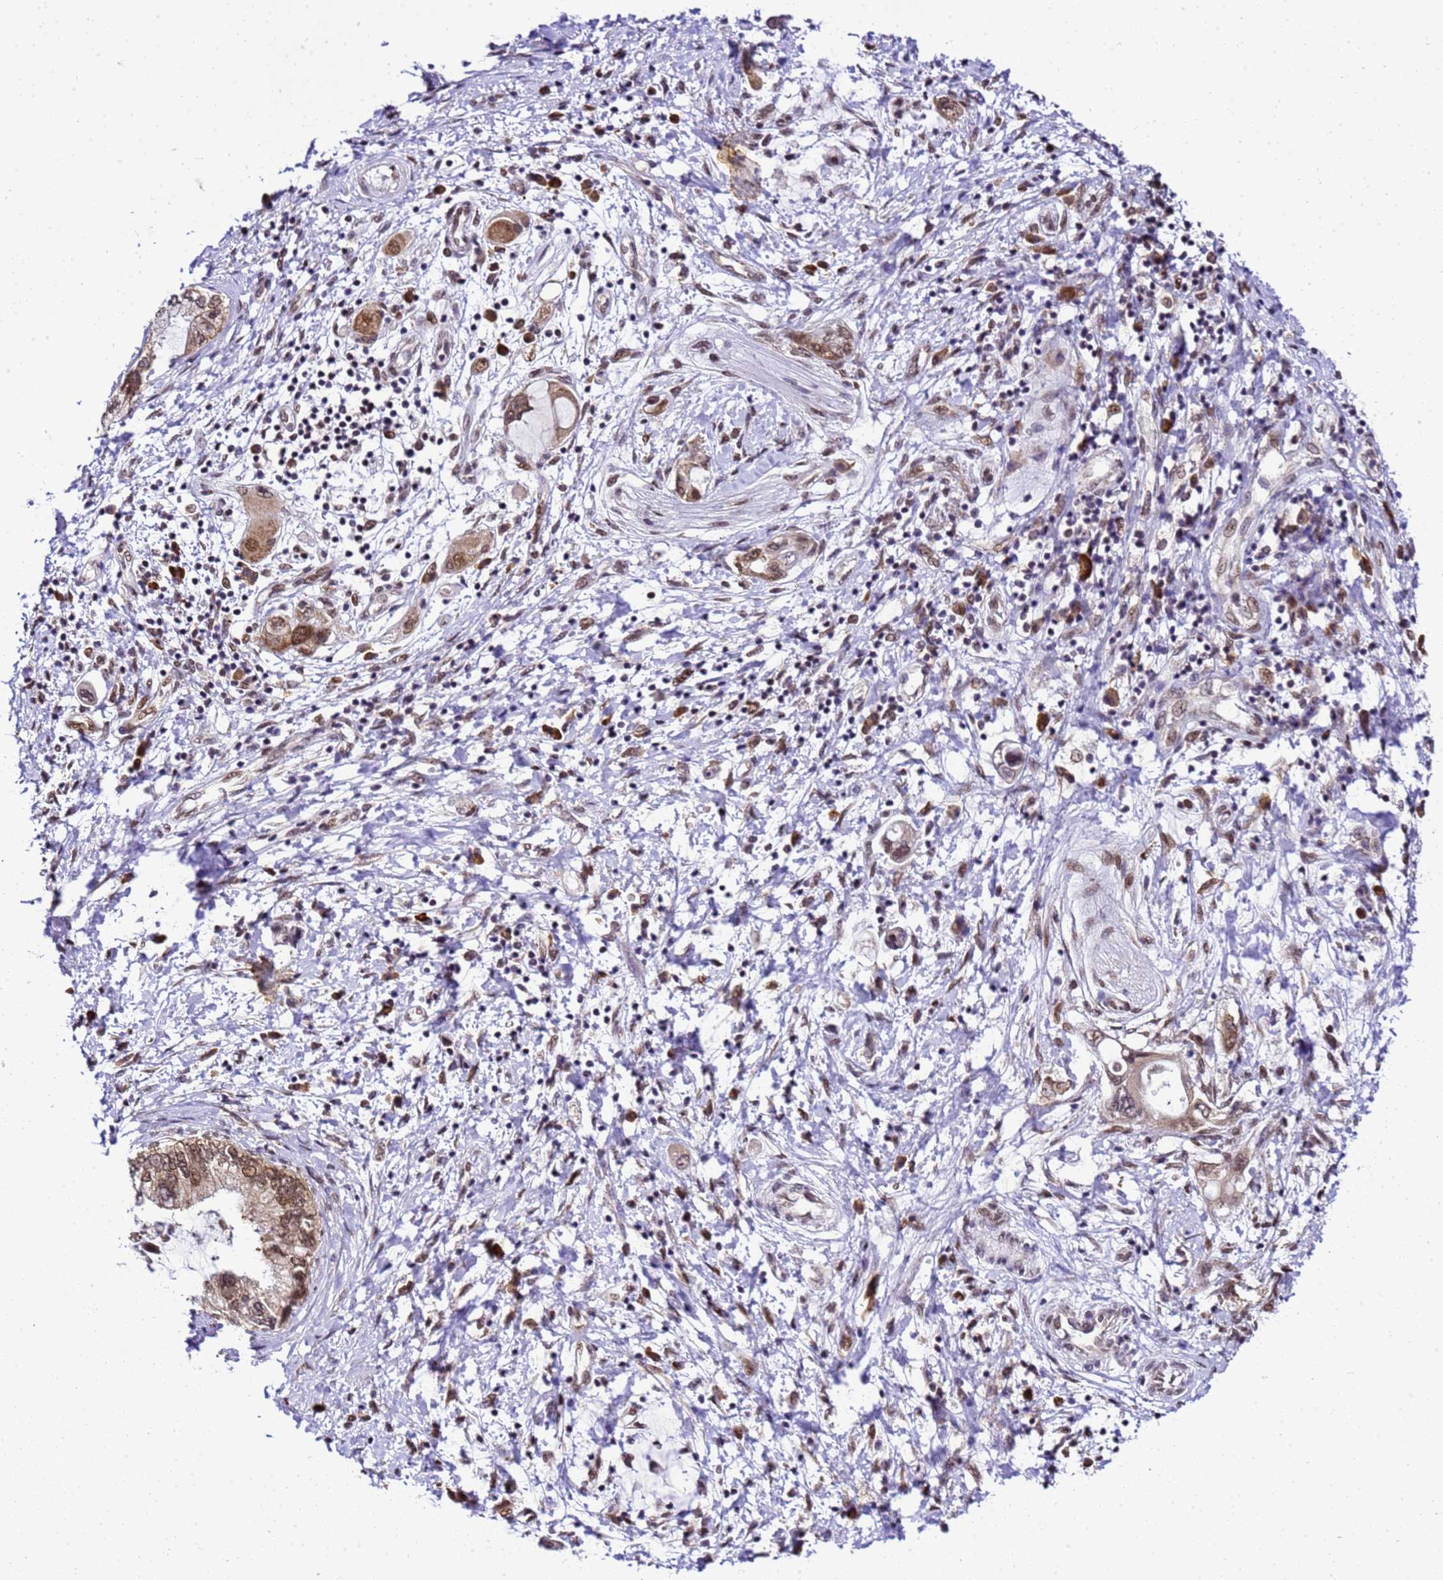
{"staining": {"intensity": "moderate", "quantity": ">75%", "location": "cytoplasmic/membranous,nuclear"}, "tissue": "pancreatic cancer", "cell_type": "Tumor cells", "image_type": "cancer", "snomed": [{"axis": "morphology", "description": "Adenocarcinoma, NOS"}, {"axis": "topography", "description": "Pancreas"}], "caption": "Pancreatic cancer stained for a protein displays moderate cytoplasmic/membranous and nuclear positivity in tumor cells.", "gene": "SMN1", "patient": {"sex": "female", "age": 73}}